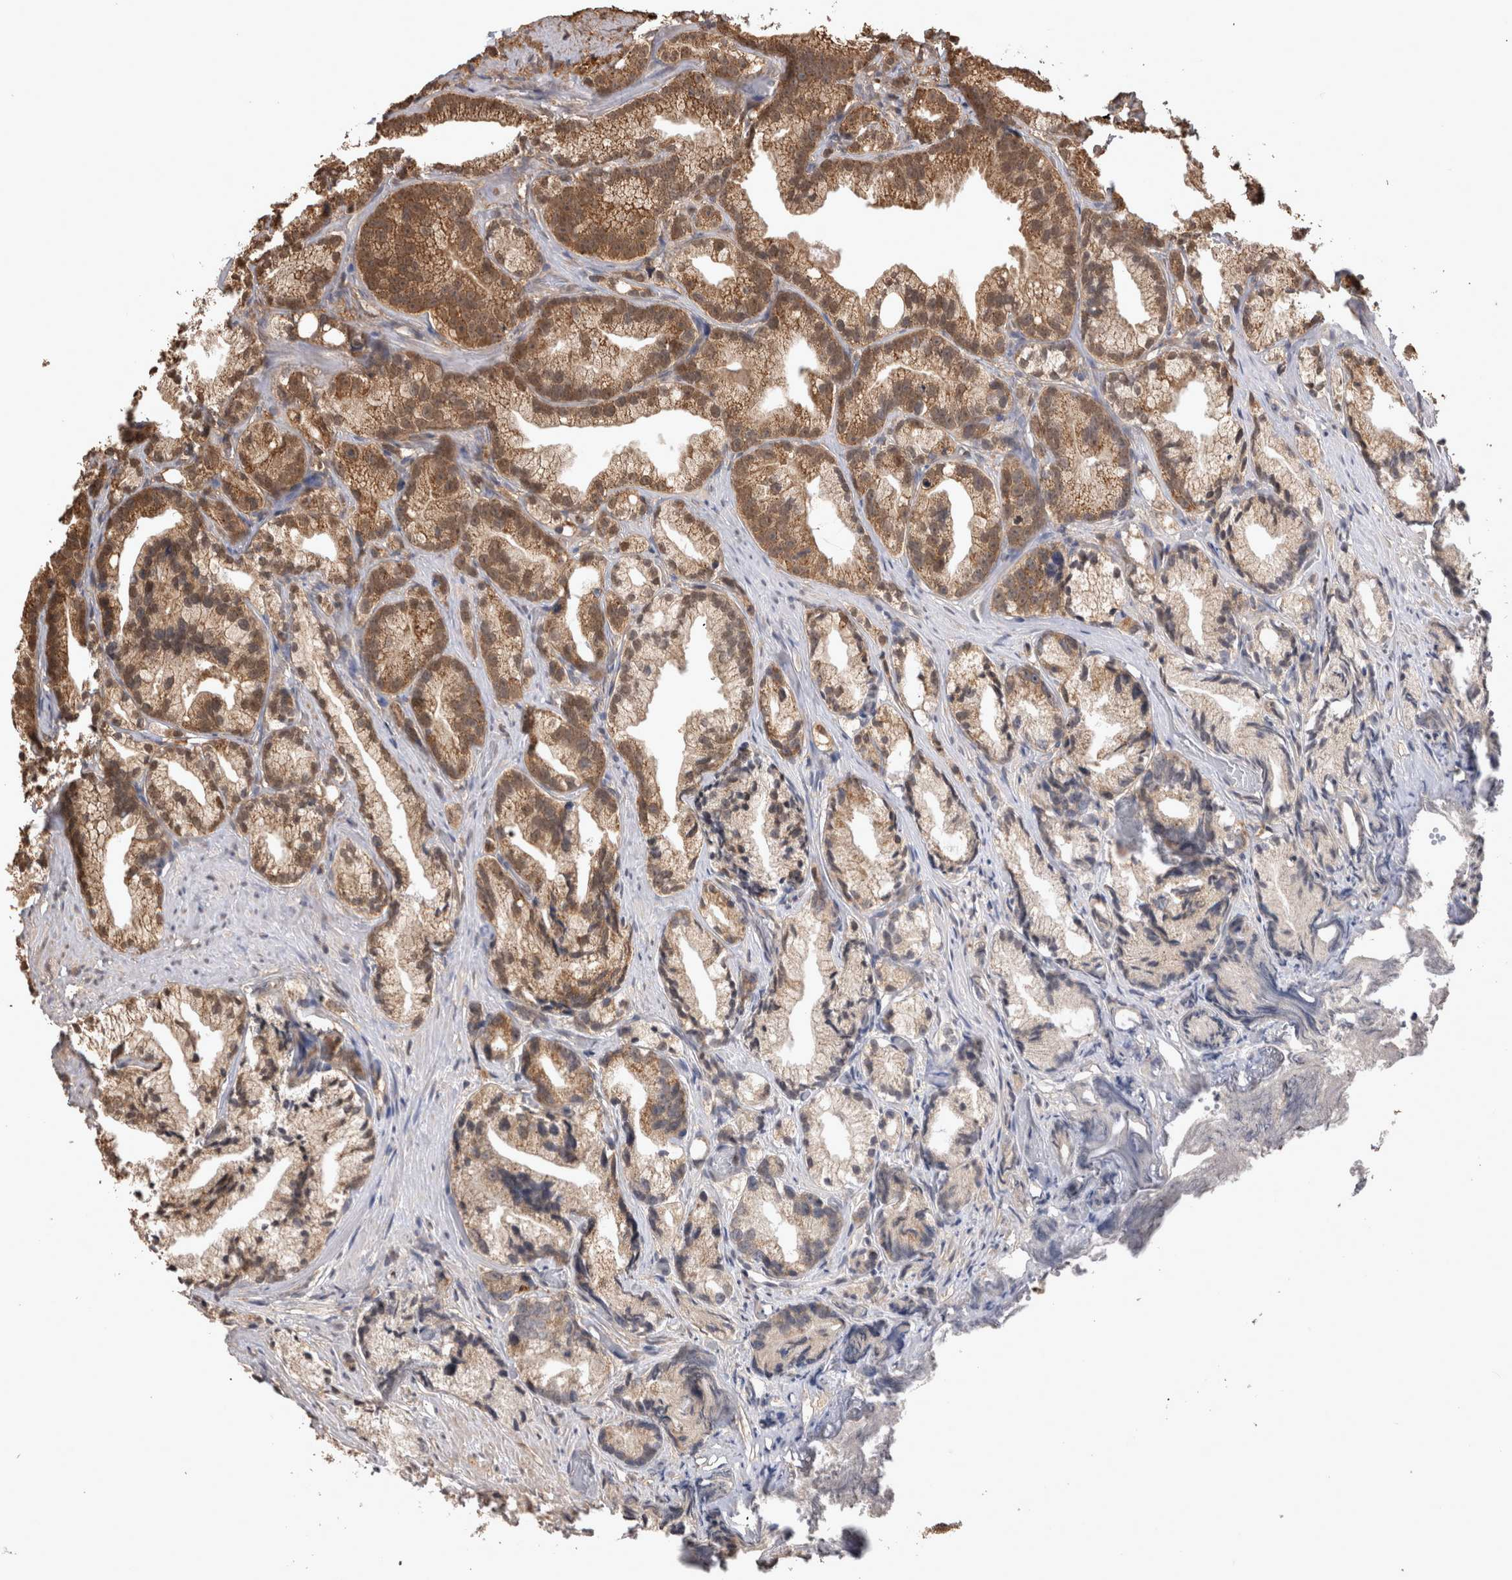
{"staining": {"intensity": "moderate", "quantity": ">75%", "location": "cytoplasmic/membranous"}, "tissue": "prostate cancer", "cell_type": "Tumor cells", "image_type": "cancer", "snomed": [{"axis": "morphology", "description": "Adenocarcinoma, Low grade"}, {"axis": "topography", "description": "Prostate"}], "caption": "Protein expression by IHC exhibits moderate cytoplasmic/membranous staining in about >75% of tumor cells in prostate cancer (low-grade adenocarcinoma). (Brightfield microscopy of DAB IHC at high magnification).", "gene": "PREP", "patient": {"sex": "male", "age": 89}}